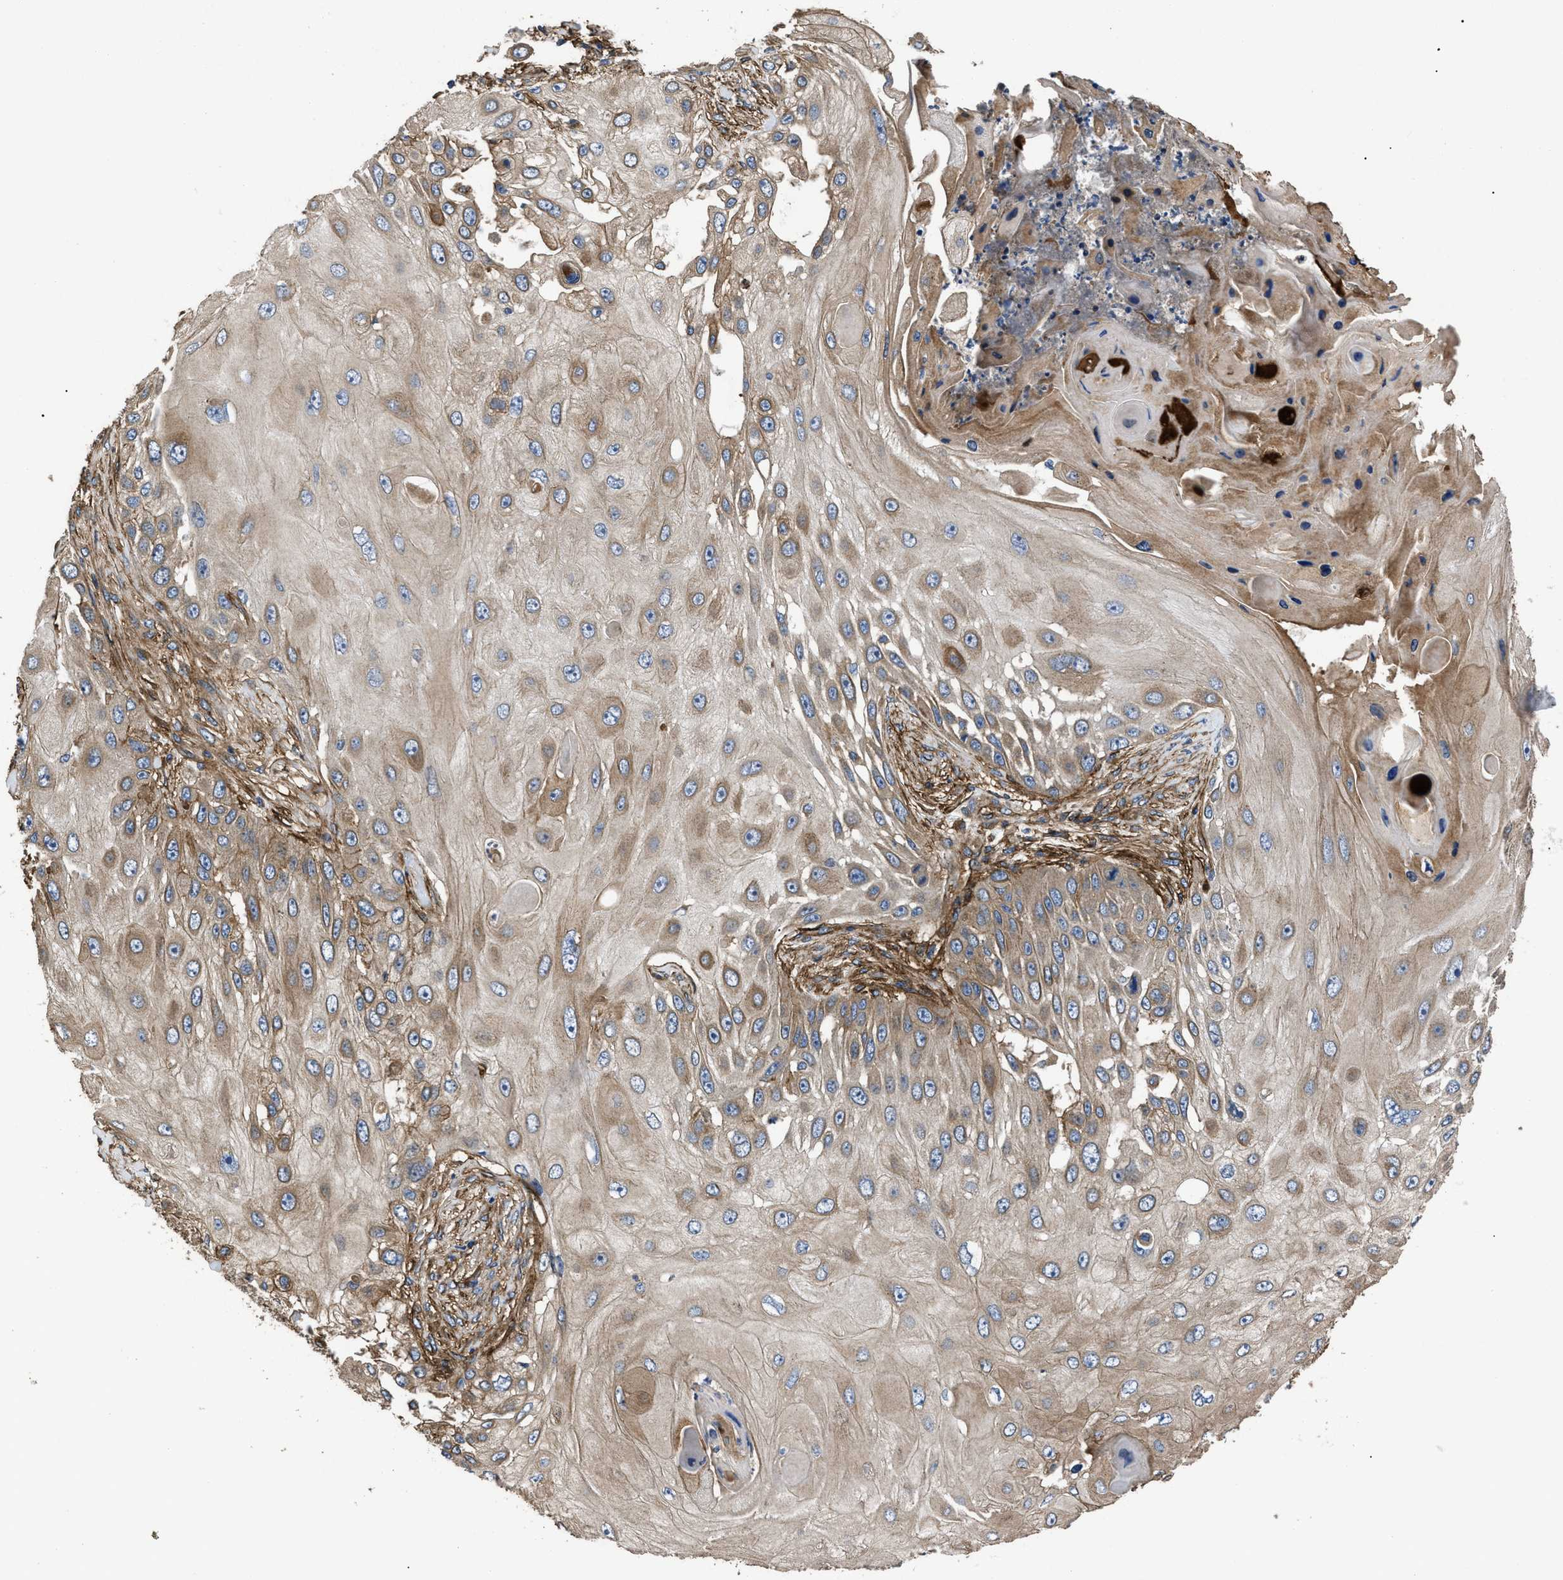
{"staining": {"intensity": "moderate", "quantity": "25%-75%", "location": "cytoplasmic/membranous"}, "tissue": "skin cancer", "cell_type": "Tumor cells", "image_type": "cancer", "snomed": [{"axis": "morphology", "description": "Squamous cell carcinoma, NOS"}, {"axis": "topography", "description": "Skin"}], "caption": "A high-resolution micrograph shows immunohistochemistry (IHC) staining of skin squamous cell carcinoma, which demonstrates moderate cytoplasmic/membranous expression in approximately 25%-75% of tumor cells.", "gene": "NT5E", "patient": {"sex": "female", "age": 44}}